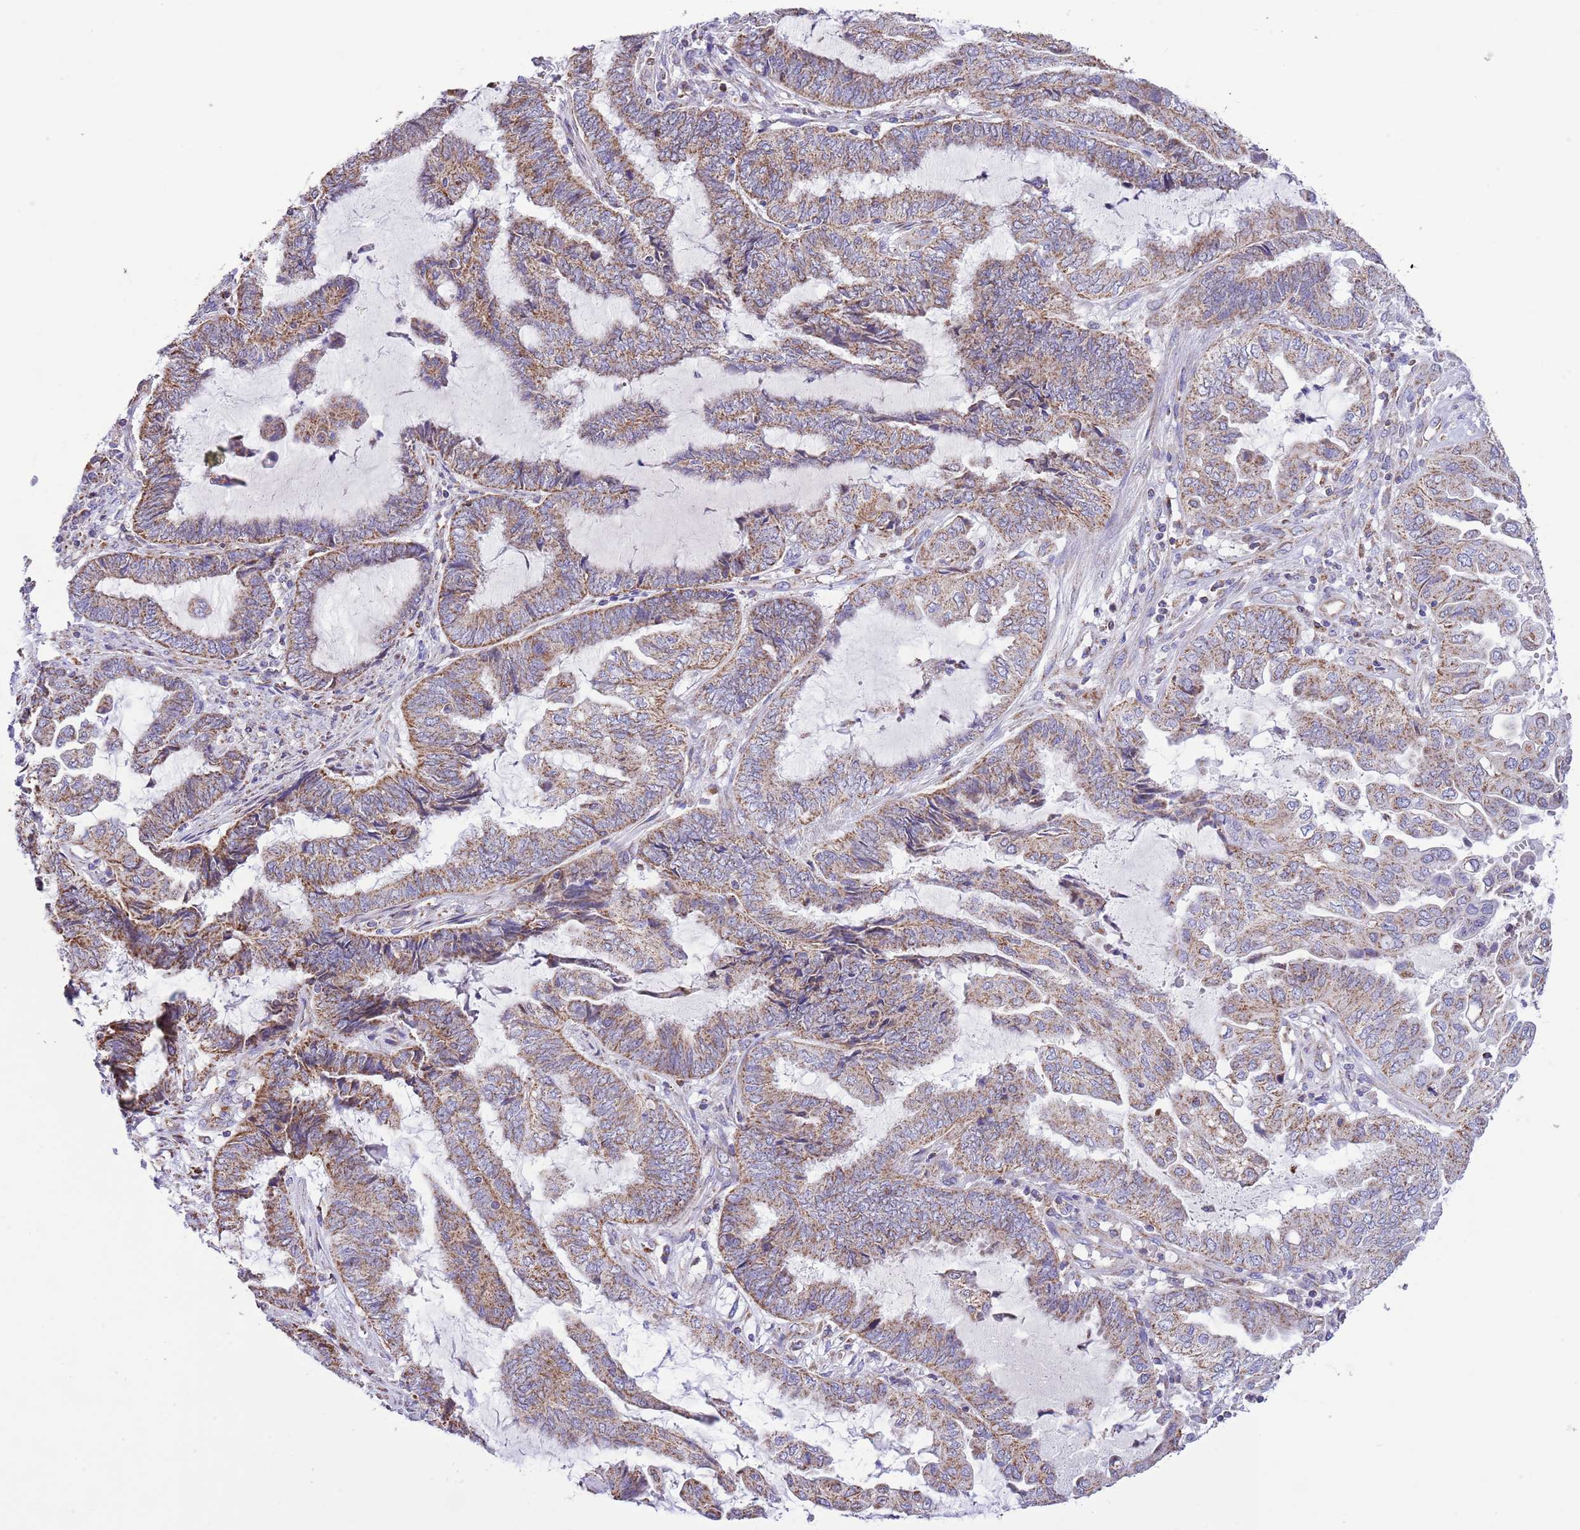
{"staining": {"intensity": "moderate", "quantity": ">75%", "location": "cytoplasmic/membranous"}, "tissue": "endometrial cancer", "cell_type": "Tumor cells", "image_type": "cancer", "snomed": [{"axis": "morphology", "description": "Adenocarcinoma, NOS"}, {"axis": "topography", "description": "Uterus"}, {"axis": "topography", "description": "Endometrium"}], "caption": "The immunohistochemical stain shows moderate cytoplasmic/membranous expression in tumor cells of endometrial cancer (adenocarcinoma) tissue.", "gene": "TEKTIP1", "patient": {"sex": "female", "age": 70}}